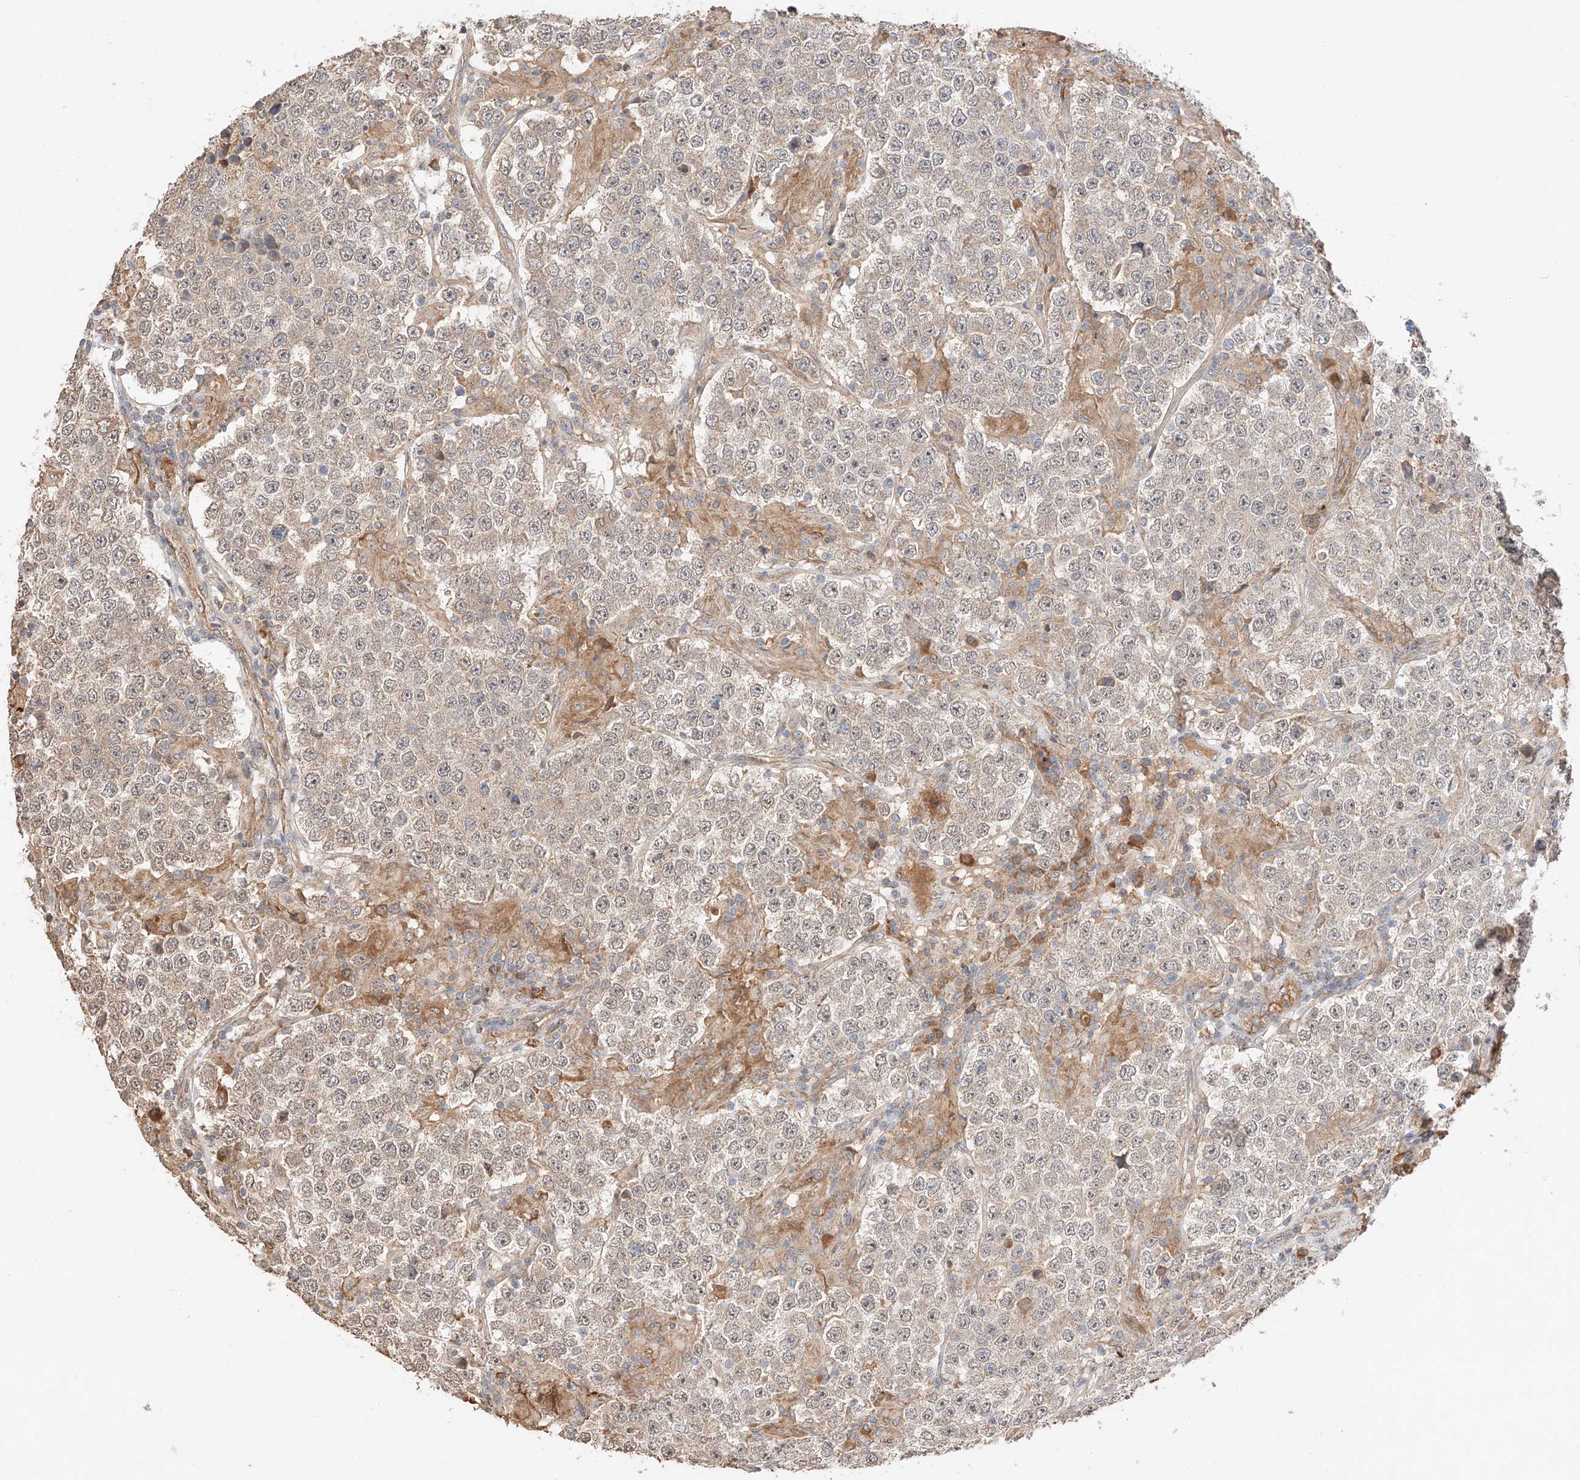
{"staining": {"intensity": "weak", "quantity": "25%-75%", "location": "cytoplasmic/membranous"}, "tissue": "testis cancer", "cell_type": "Tumor cells", "image_type": "cancer", "snomed": [{"axis": "morphology", "description": "Normal tissue, NOS"}, {"axis": "morphology", "description": "Urothelial carcinoma, High grade"}, {"axis": "morphology", "description": "Seminoma, NOS"}, {"axis": "morphology", "description": "Carcinoma, Embryonal, NOS"}, {"axis": "topography", "description": "Urinary bladder"}, {"axis": "topography", "description": "Testis"}], "caption": "A low amount of weak cytoplasmic/membranous positivity is appreciated in about 25%-75% of tumor cells in testis cancer (seminoma) tissue. The staining was performed using DAB, with brown indicating positive protein expression. Nuclei are stained blue with hematoxylin.", "gene": "SUSD6", "patient": {"sex": "male", "age": 41}}